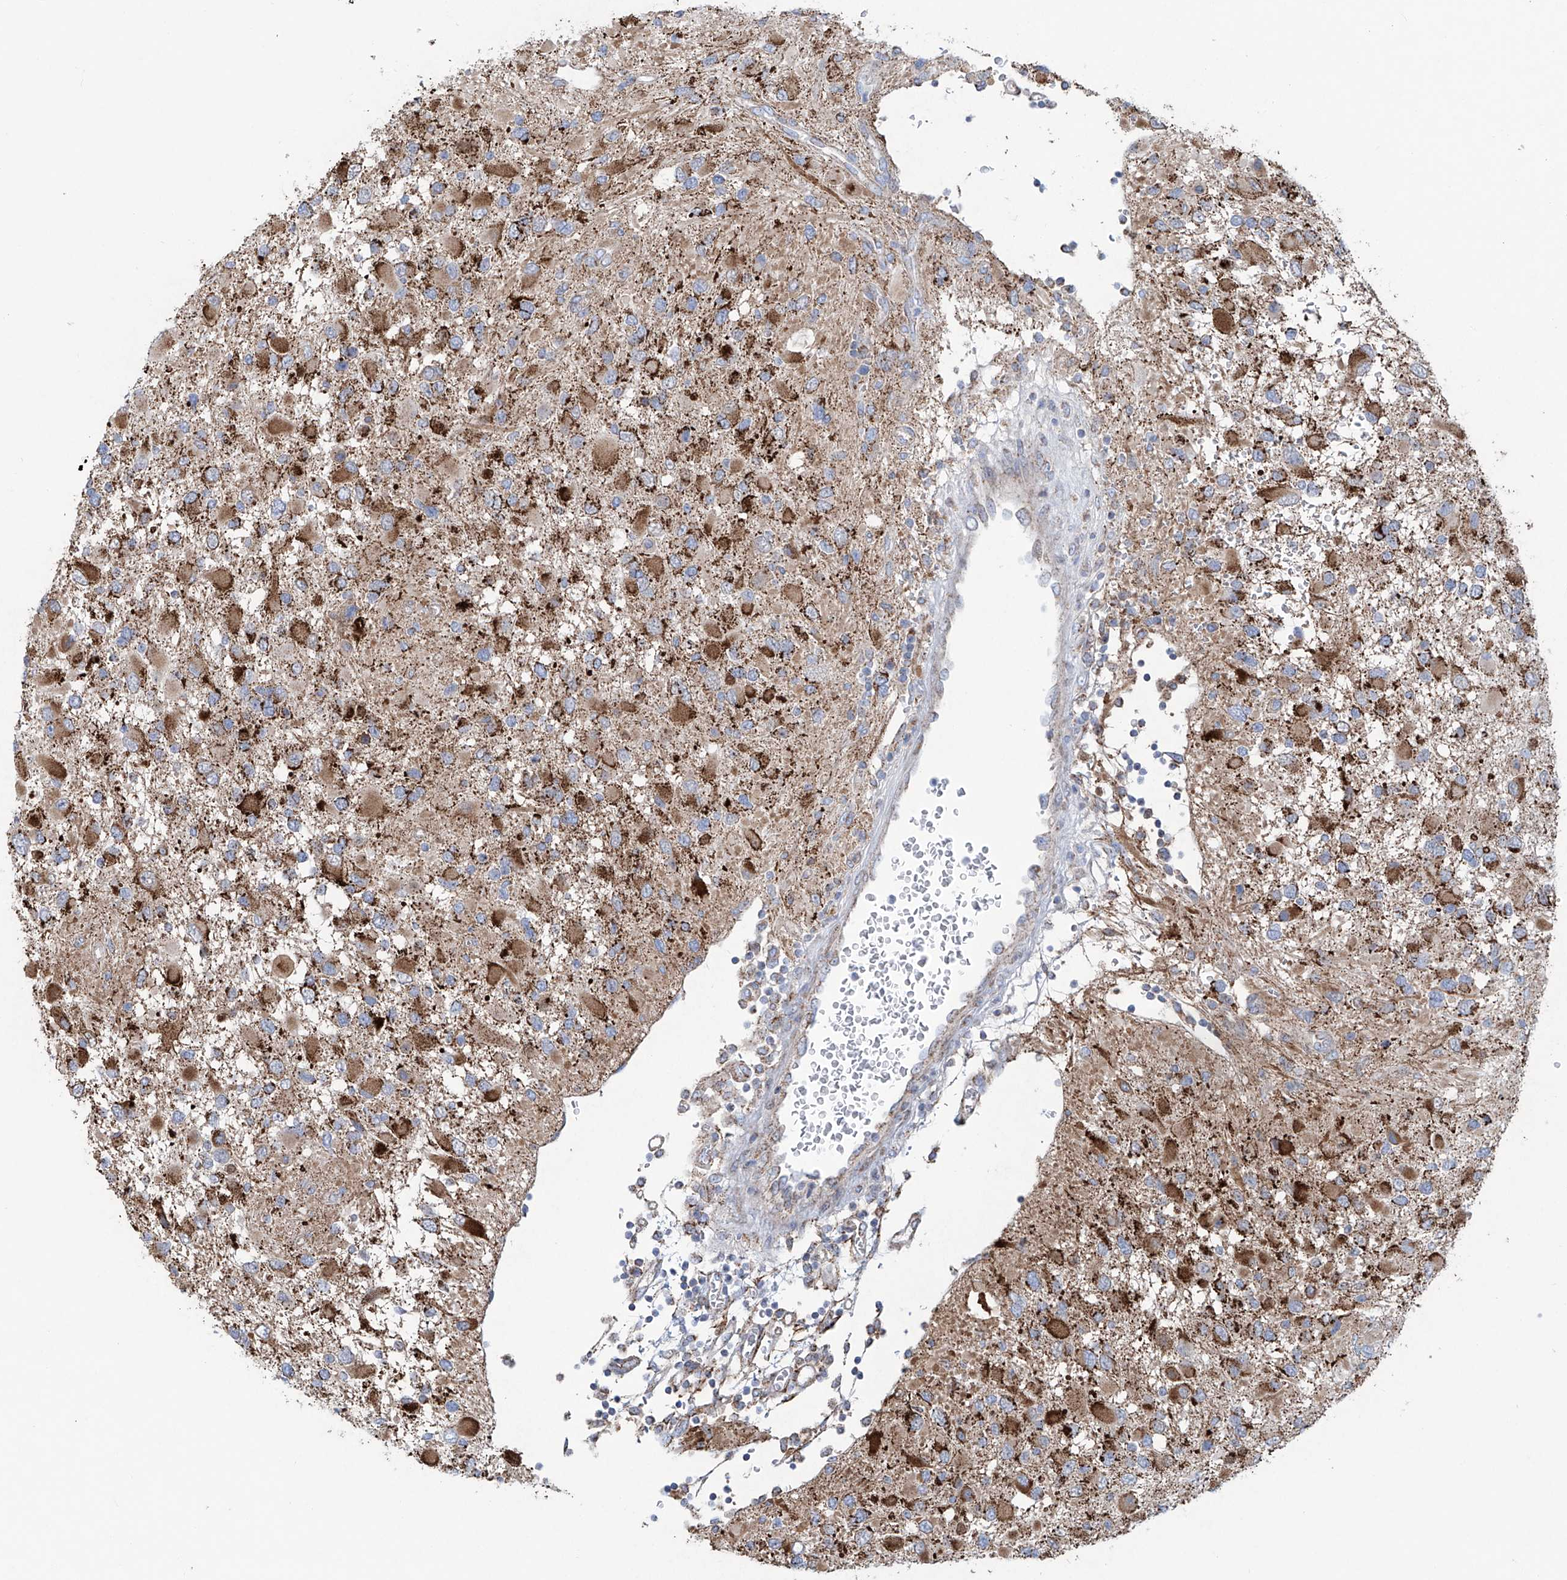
{"staining": {"intensity": "moderate", "quantity": ">75%", "location": "cytoplasmic/membranous"}, "tissue": "glioma", "cell_type": "Tumor cells", "image_type": "cancer", "snomed": [{"axis": "morphology", "description": "Glioma, malignant, High grade"}, {"axis": "topography", "description": "Brain"}], "caption": "This image displays IHC staining of human glioma, with medium moderate cytoplasmic/membranous staining in approximately >75% of tumor cells.", "gene": "ALDH6A1", "patient": {"sex": "male", "age": 53}}